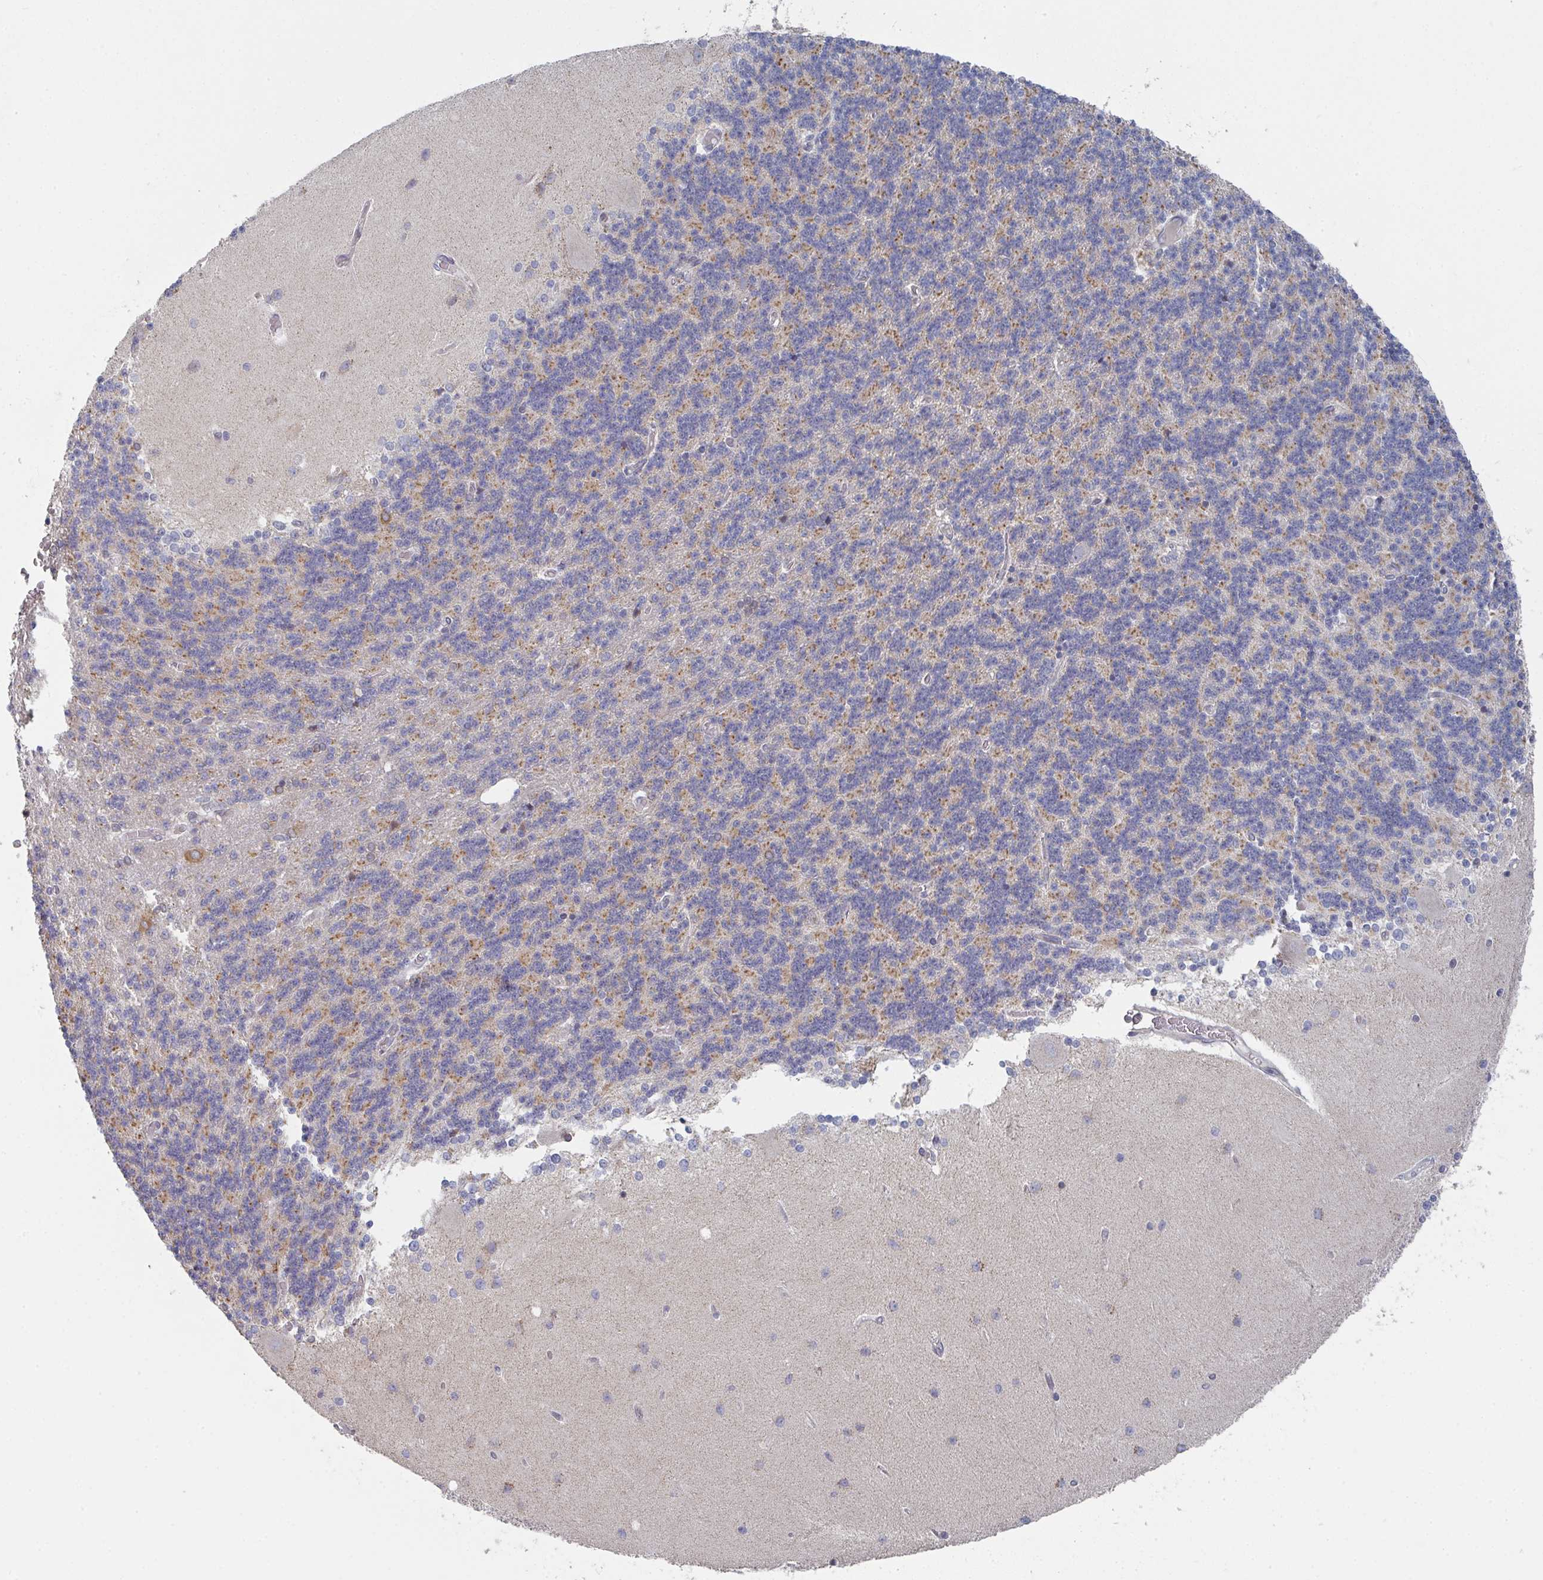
{"staining": {"intensity": "moderate", "quantity": "25%-75%", "location": "cytoplasmic/membranous"}, "tissue": "cerebellum", "cell_type": "Cells in granular layer", "image_type": "normal", "snomed": [{"axis": "morphology", "description": "Normal tissue, NOS"}, {"axis": "topography", "description": "Cerebellum"}], "caption": "A brown stain labels moderate cytoplasmic/membranous staining of a protein in cells in granular layer of benign human cerebellum.", "gene": "ELOVL1", "patient": {"sex": "female", "age": 54}}